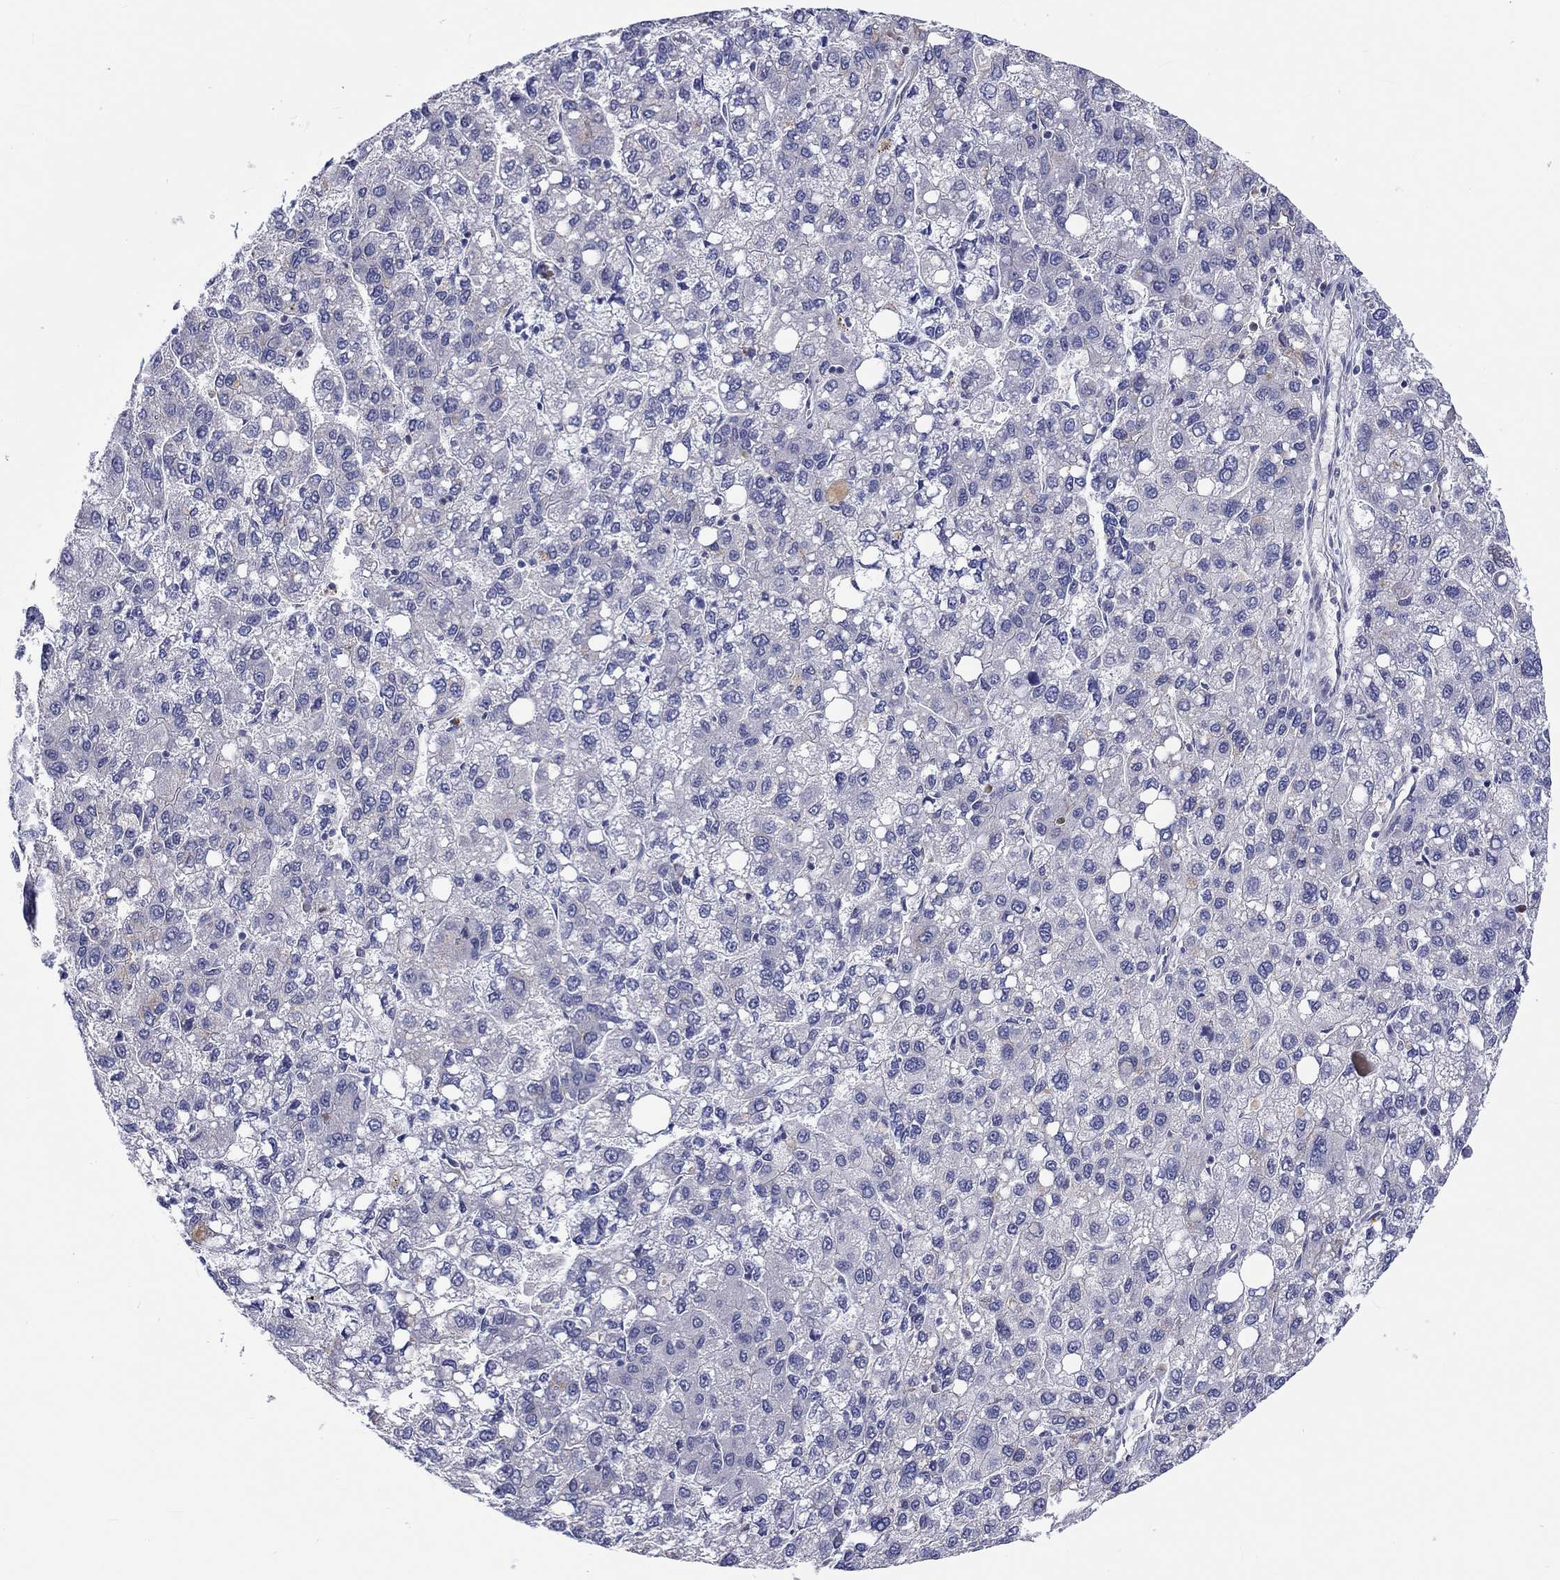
{"staining": {"intensity": "negative", "quantity": "none", "location": "none"}, "tissue": "liver cancer", "cell_type": "Tumor cells", "image_type": "cancer", "snomed": [{"axis": "morphology", "description": "Carcinoma, Hepatocellular, NOS"}, {"axis": "topography", "description": "Liver"}], "caption": "Tumor cells are negative for protein expression in human liver hepatocellular carcinoma. (Stains: DAB immunohistochemistry (IHC) with hematoxylin counter stain, Microscopy: brightfield microscopy at high magnification).", "gene": "ABCG4", "patient": {"sex": "female", "age": 82}}